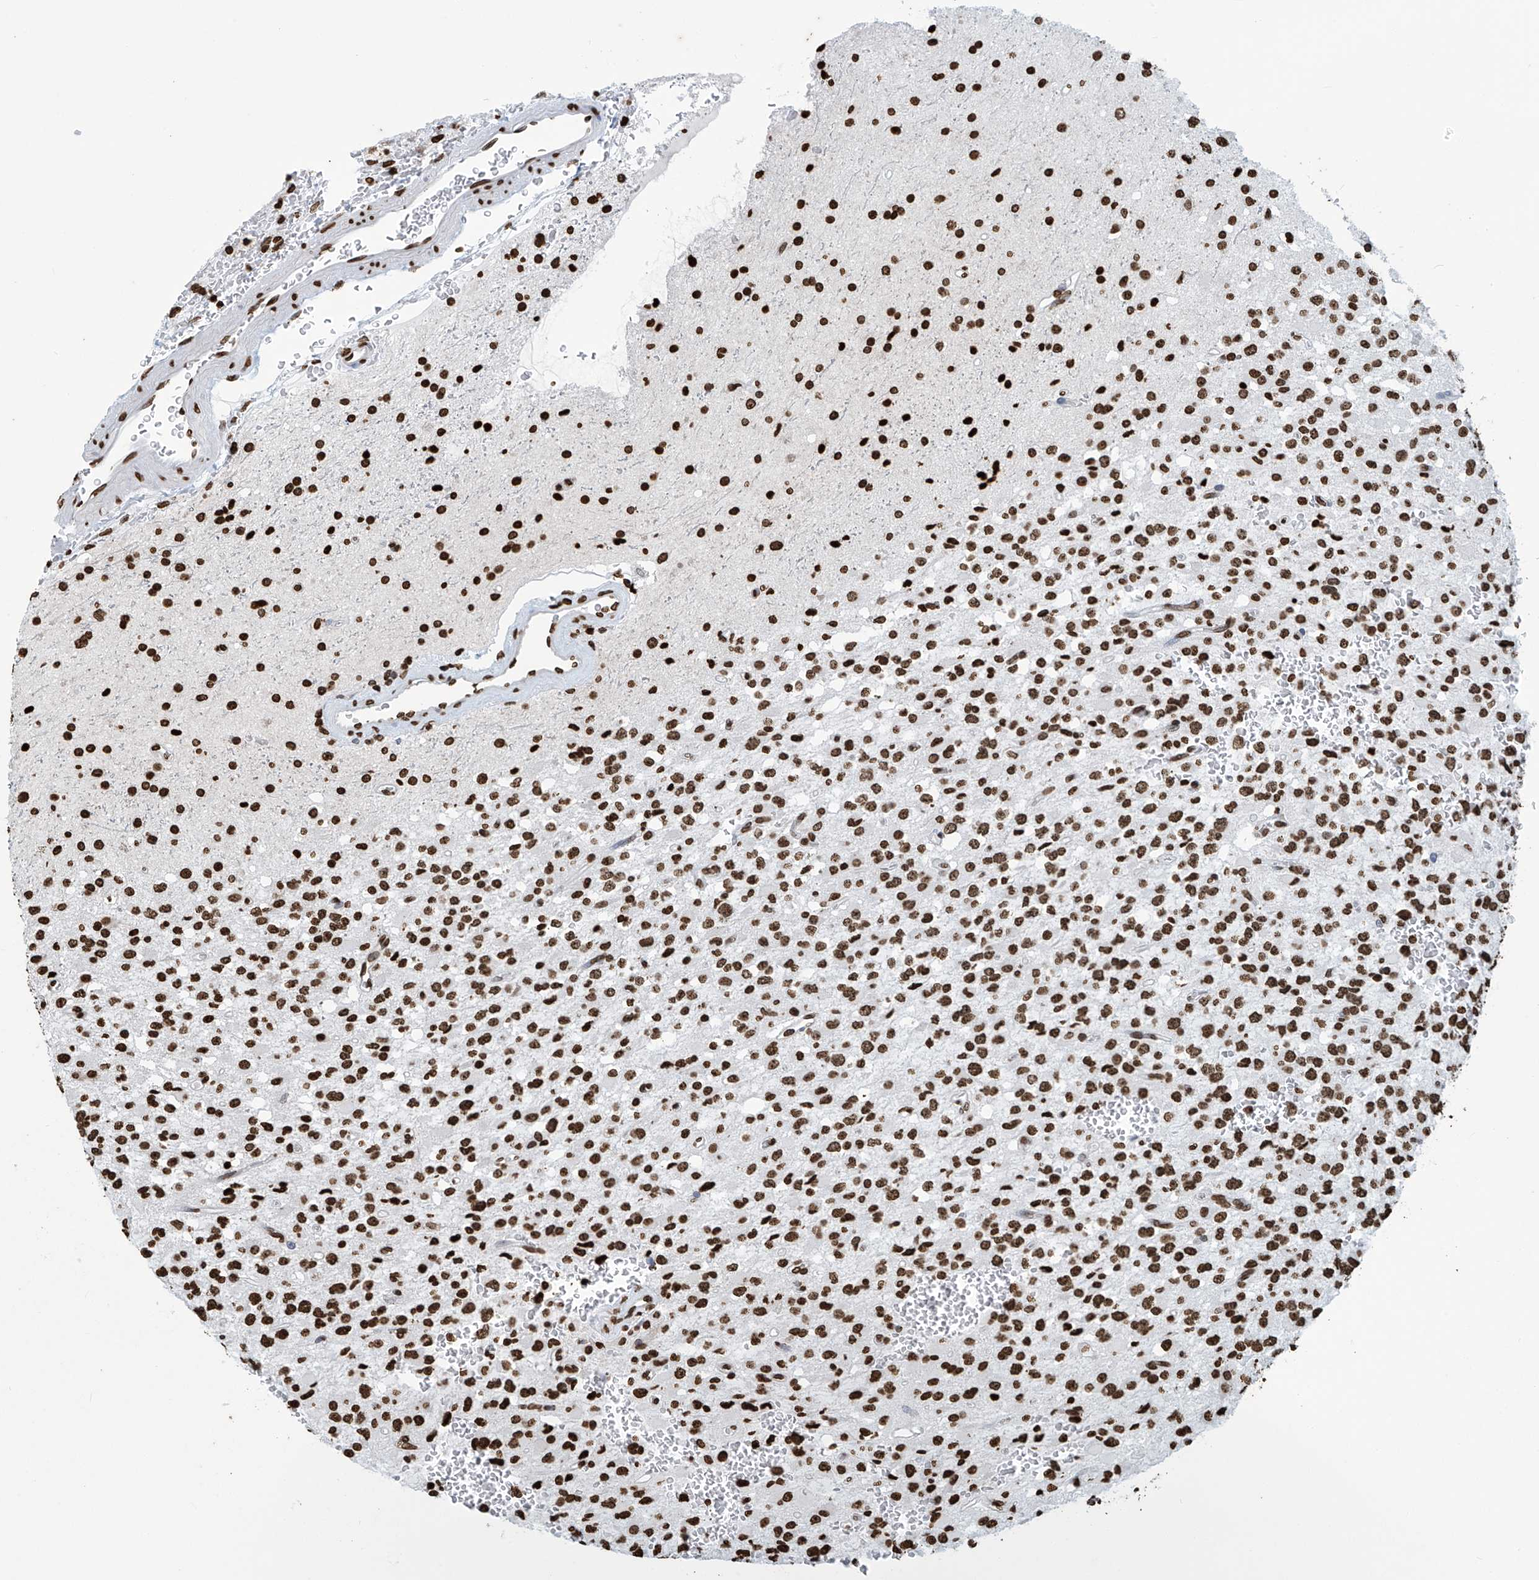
{"staining": {"intensity": "strong", "quantity": ">75%", "location": "nuclear"}, "tissue": "glioma", "cell_type": "Tumor cells", "image_type": "cancer", "snomed": [{"axis": "morphology", "description": "Glioma, malignant, High grade"}, {"axis": "topography", "description": "Brain"}], "caption": "A brown stain labels strong nuclear positivity of a protein in malignant glioma (high-grade) tumor cells.", "gene": "DPPA2", "patient": {"sex": "male", "age": 34}}